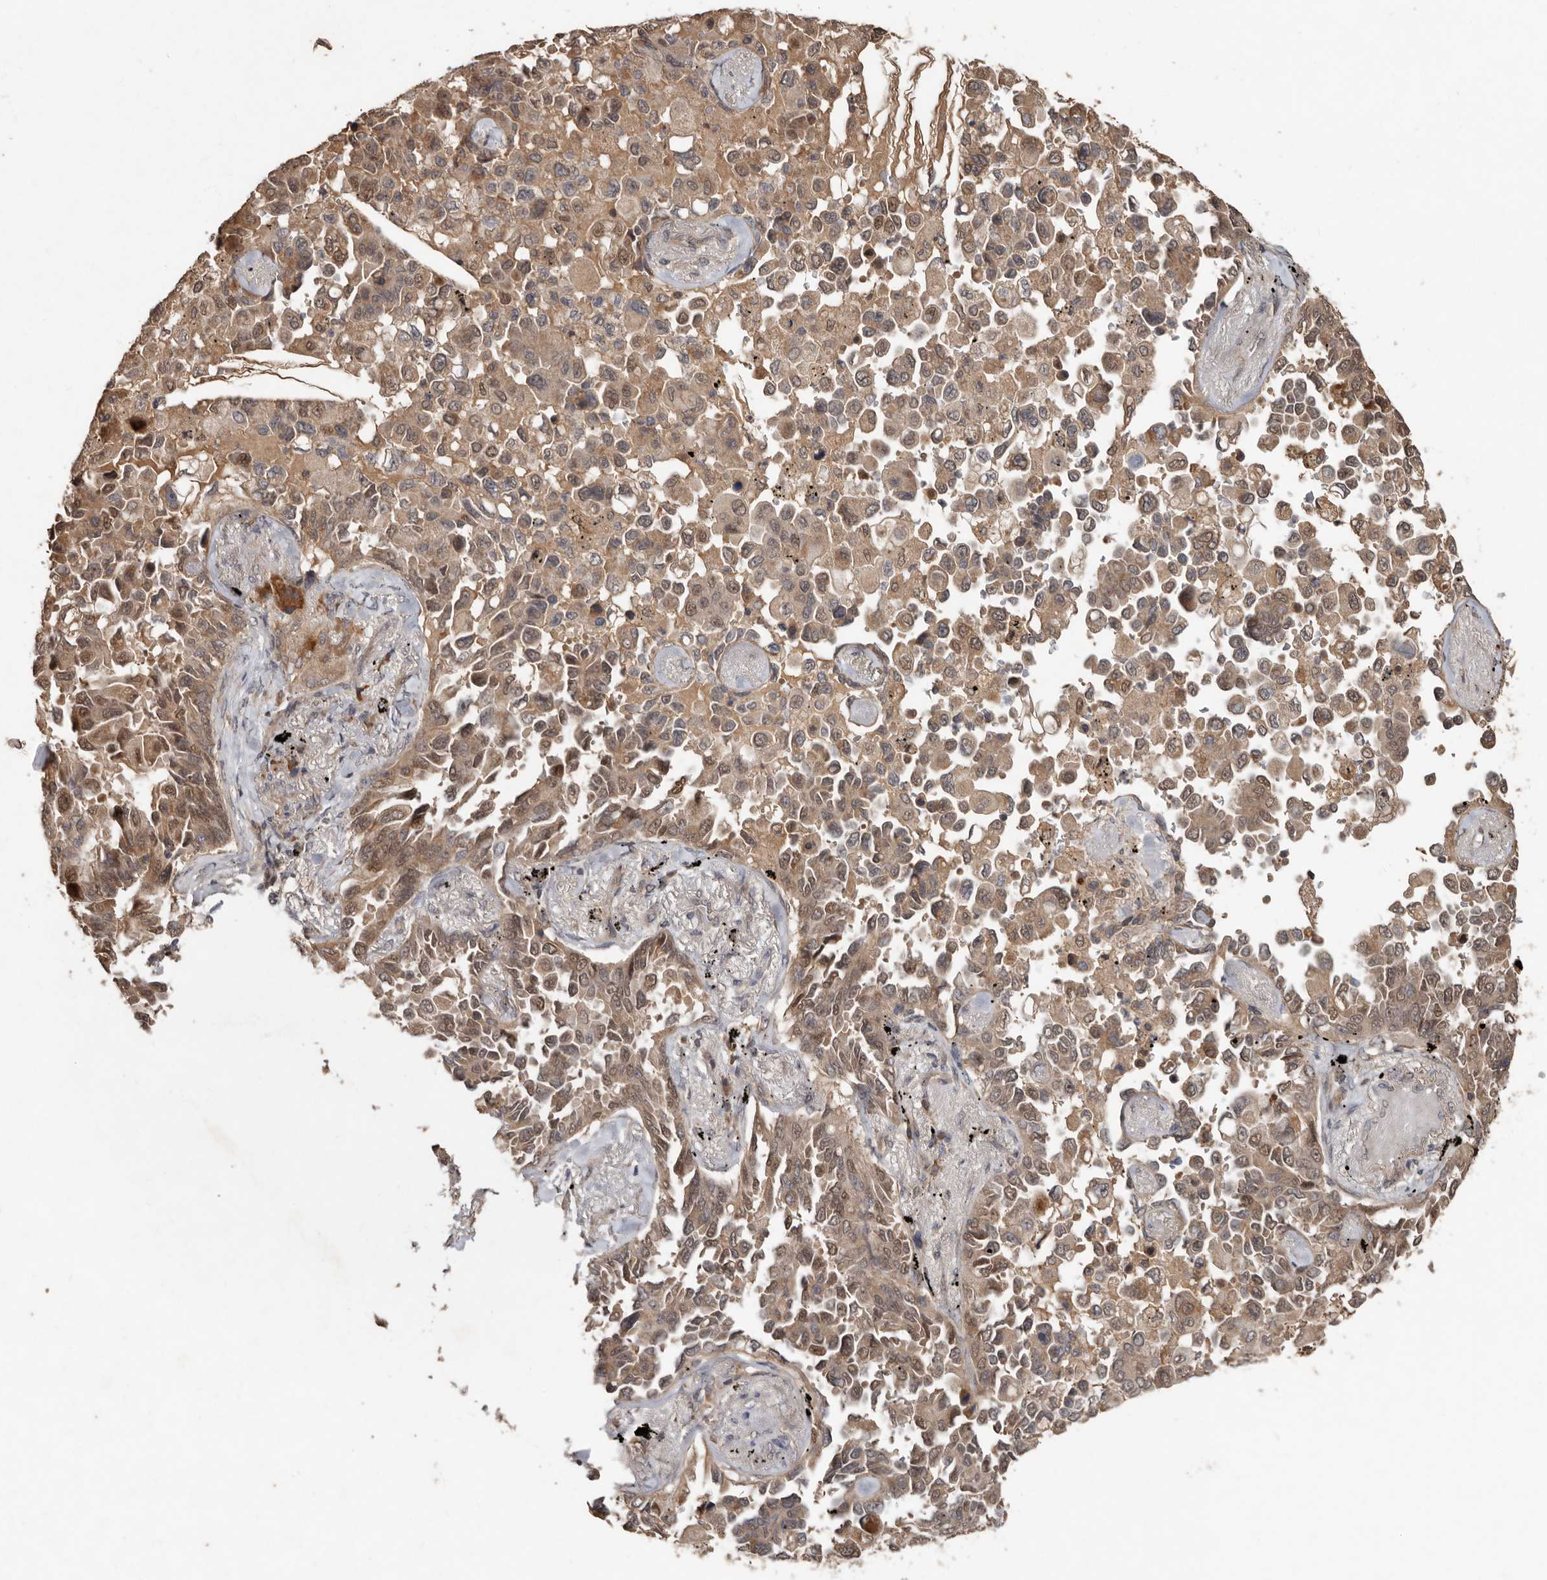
{"staining": {"intensity": "moderate", "quantity": ">75%", "location": "cytoplasmic/membranous,nuclear"}, "tissue": "lung cancer", "cell_type": "Tumor cells", "image_type": "cancer", "snomed": [{"axis": "morphology", "description": "Adenocarcinoma, NOS"}, {"axis": "topography", "description": "Lung"}], "caption": "Moderate cytoplasmic/membranous and nuclear staining for a protein is identified in about >75% of tumor cells of lung cancer using immunohistochemistry.", "gene": "KIF26B", "patient": {"sex": "female", "age": 67}}